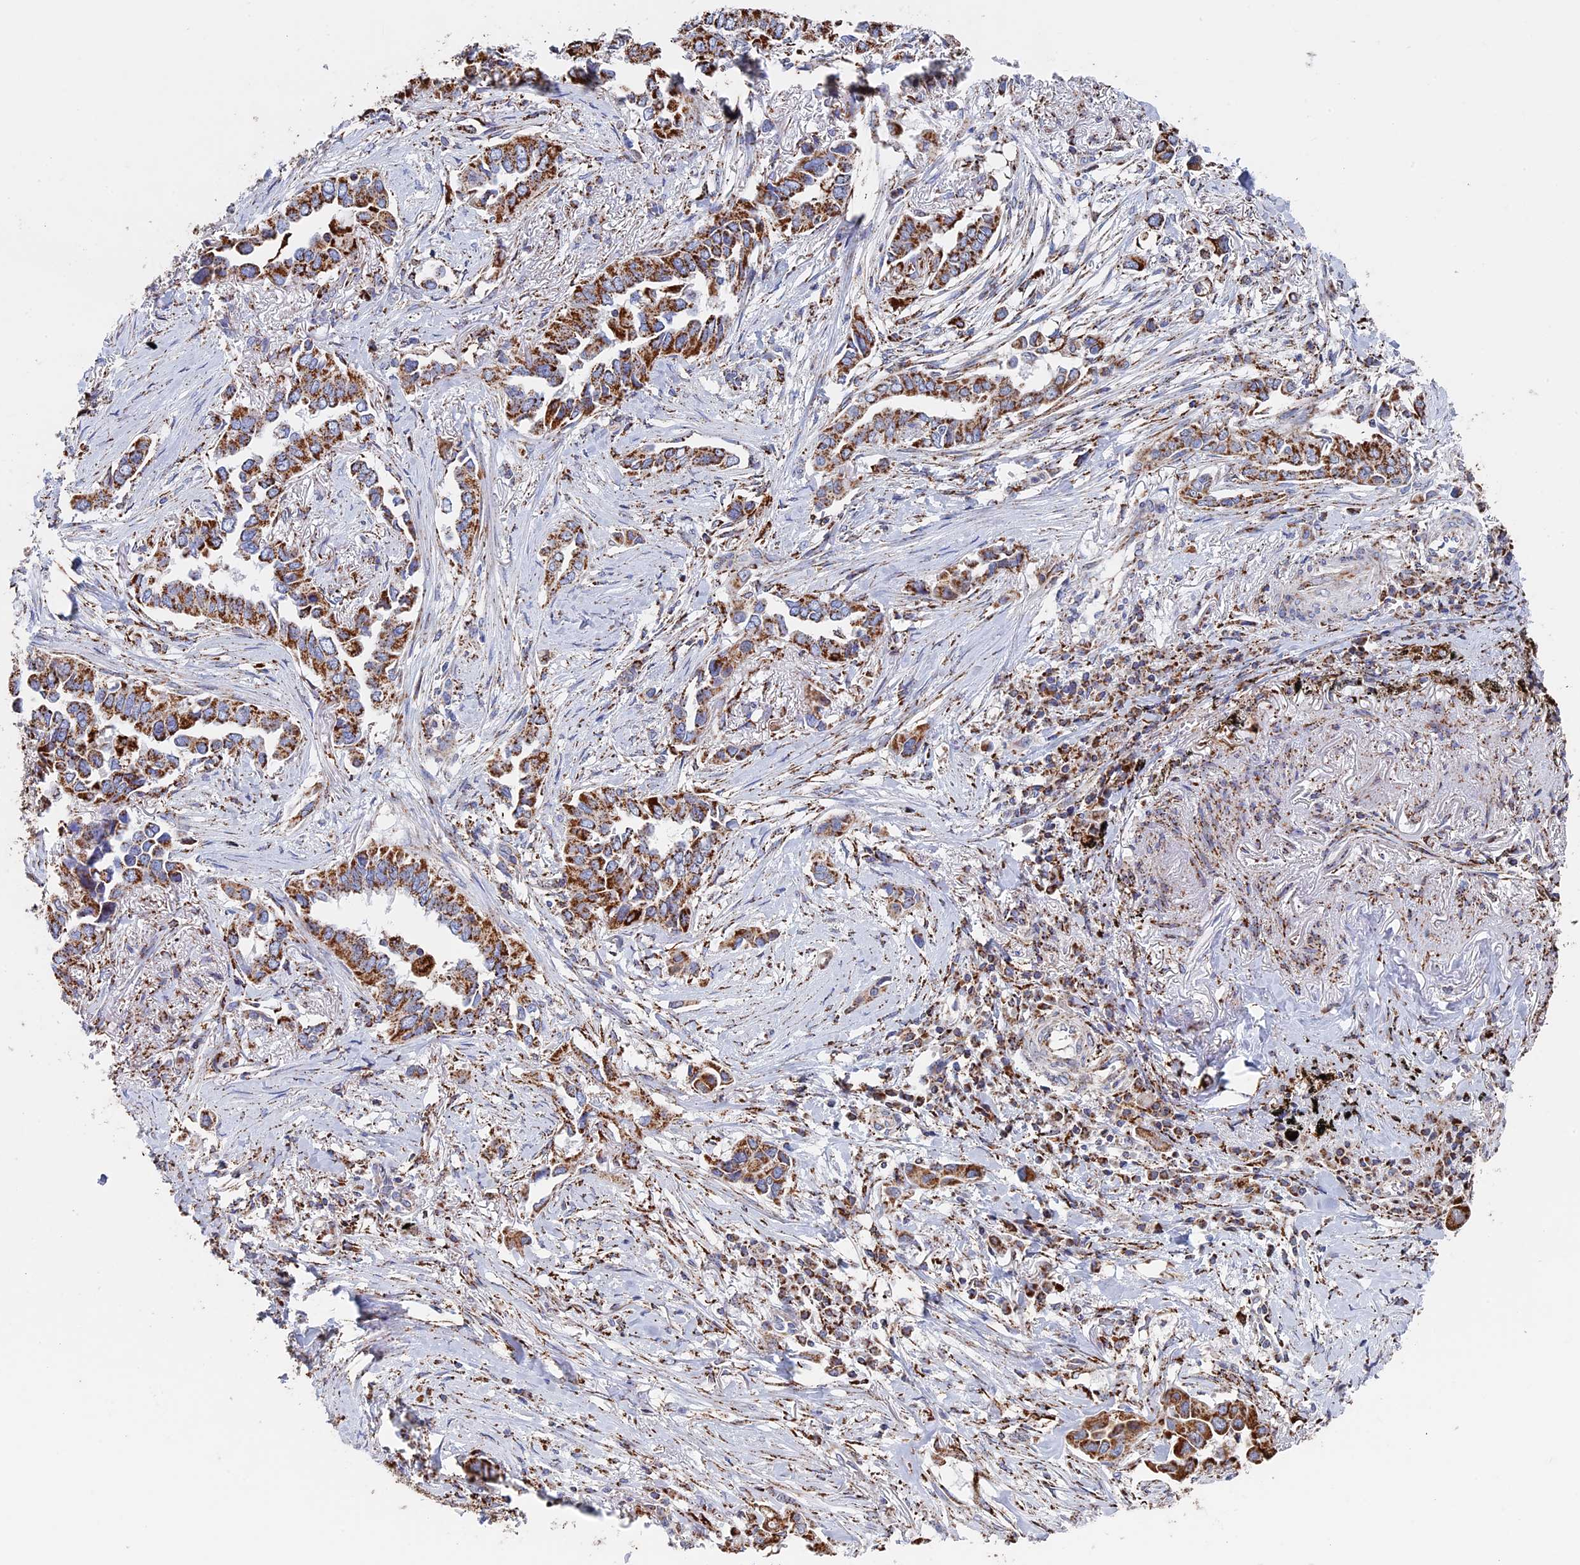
{"staining": {"intensity": "strong", "quantity": ">75%", "location": "cytoplasmic/membranous"}, "tissue": "lung cancer", "cell_type": "Tumor cells", "image_type": "cancer", "snomed": [{"axis": "morphology", "description": "Adenocarcinoma, NOS"}, {"axis": "topography", "description": "Lung"}], "caption": "Lung adenocarcinoma stained with DAB IHC exhibits high levels of strong cytoplasmic/membranous expression in about >75% of tumor cells.", "gene": "SEC24D", "patient": {"sex": "female", "age": 76}}